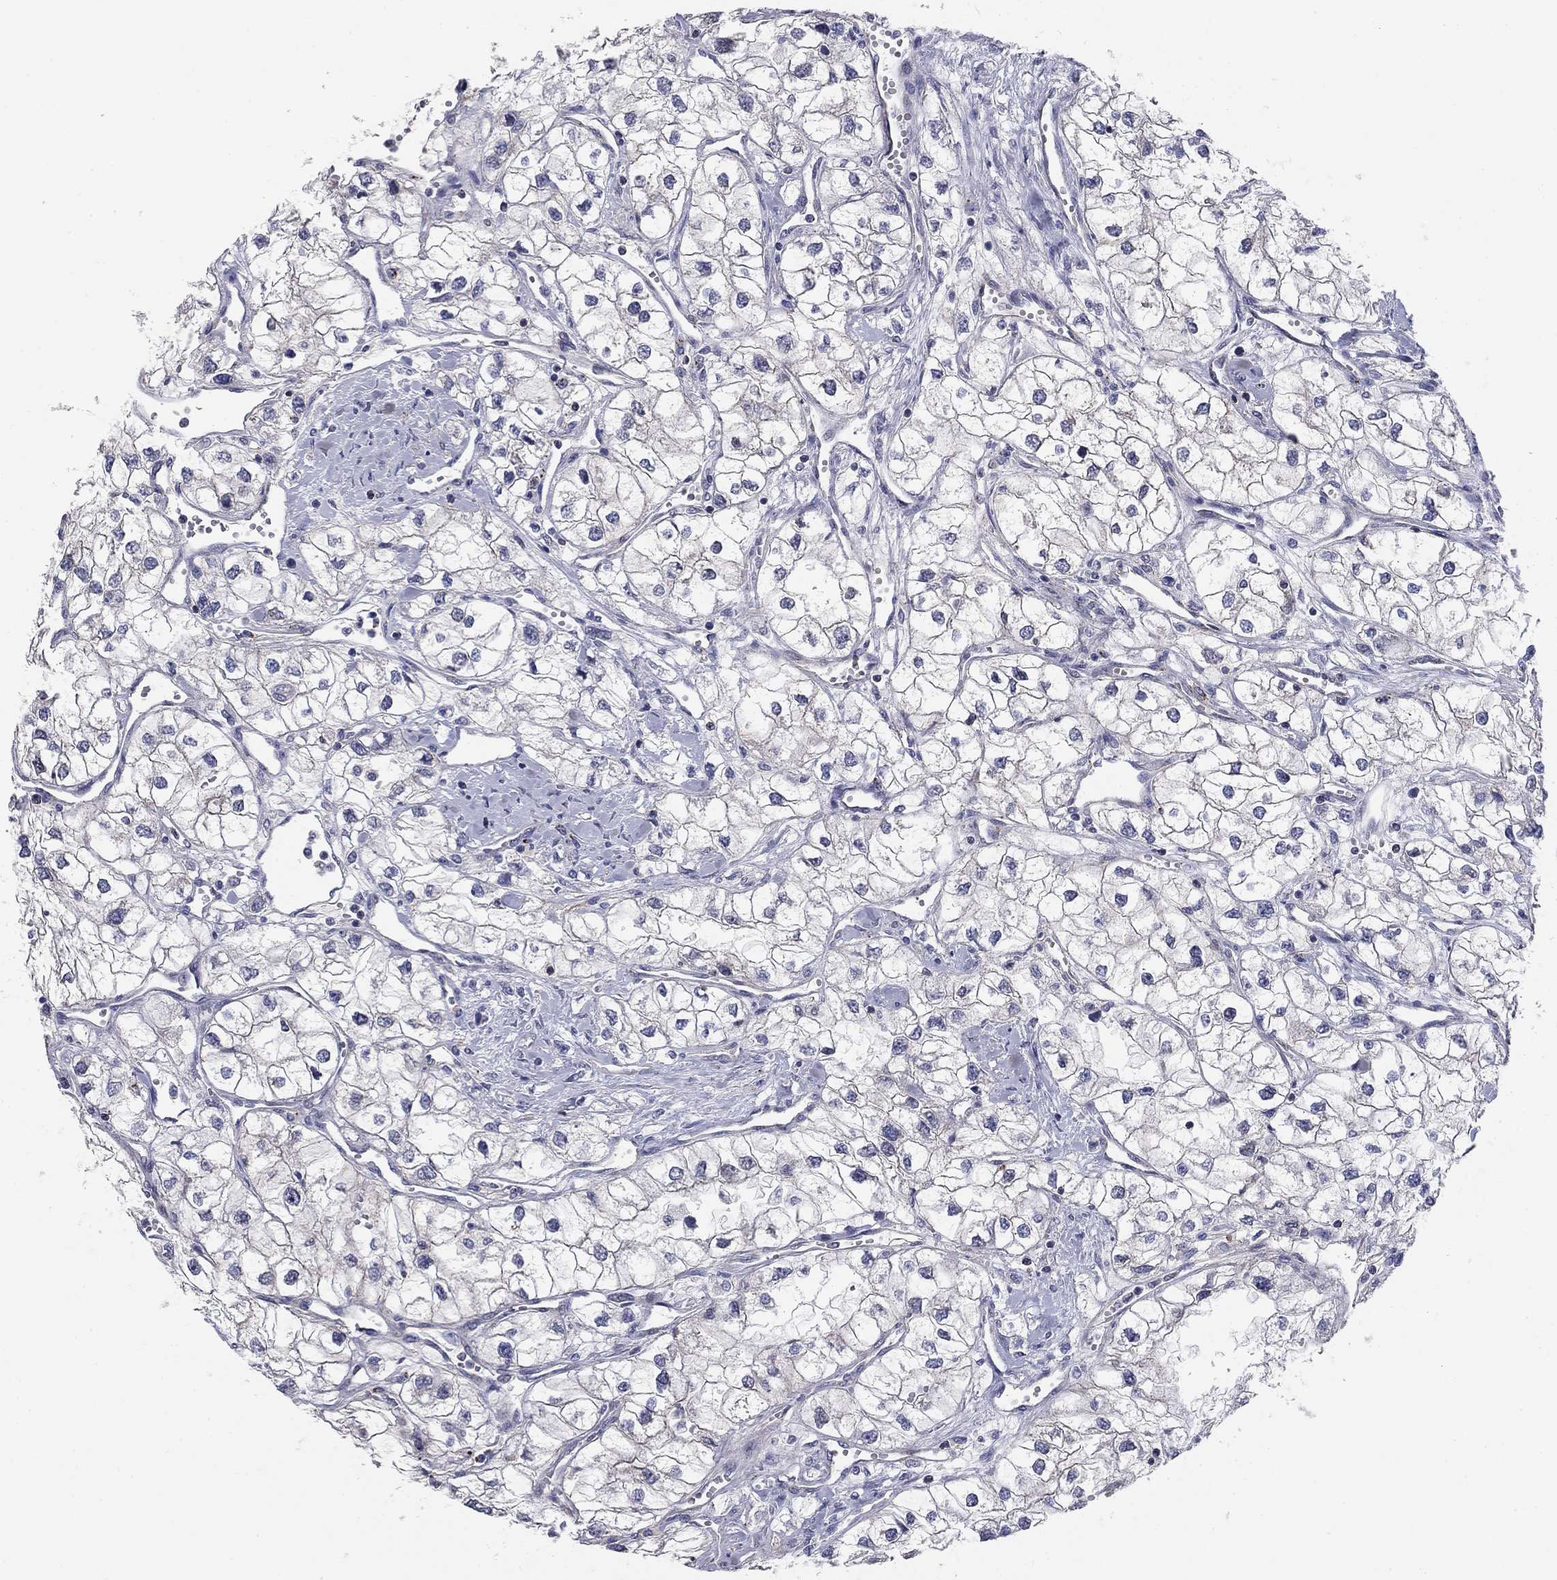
{"staining": {"intensity": "negative", "quantity": "none", "location": "none"}, "tissue": "renal cancer", "cell_type": "Tumor cells", "image_type": "cancer", "snomed": [{"axis": "morphology", "description": "Adenocarcinoma, NOS"}, {"axis": "topography", "description": "Kidney"}], "caption": "Tumor cells show no significant protein expression in adenocarcinoma (renal).", "gene": "SEPTIN3", "patient": {"sex": "male", "age": 59}}